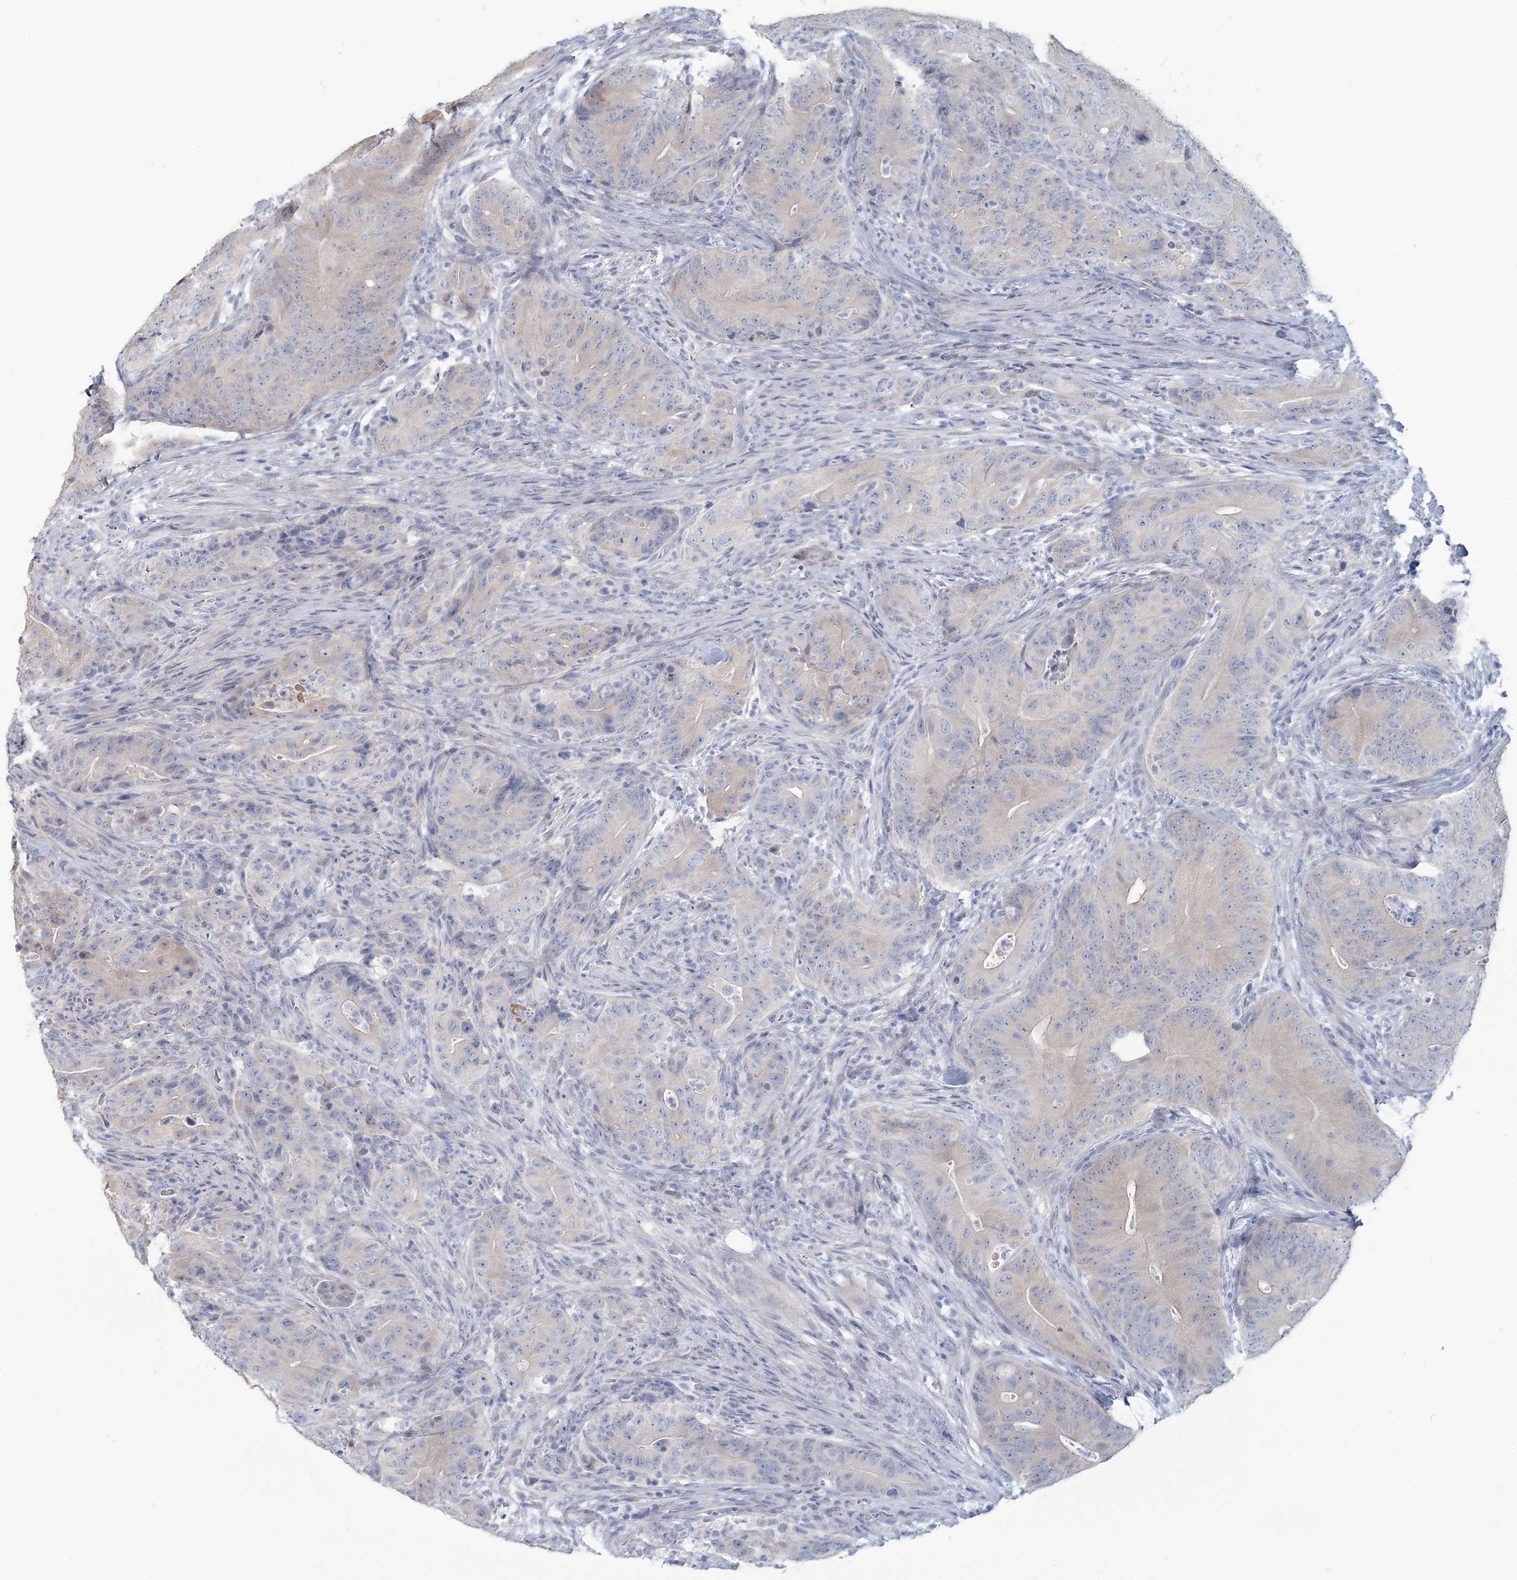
{"staining": {"intensity": "negative", "quantity": "none", "location": "none"}, "tissue": "colorectal cancer", "cell_type": "Tumor cells", "image_type": "cancer", "snomed": [{"axis": "morphology", "description": "Normal tissue, NOS"}, {"axis": "topography", "description": "Colon"}], "caption": "A photomicrograph of colorectal cancer stained for a protein displays no brown staining in tumor cells.", "gene": "CMBL", "patient": {"sex": "female", "age": 82}}